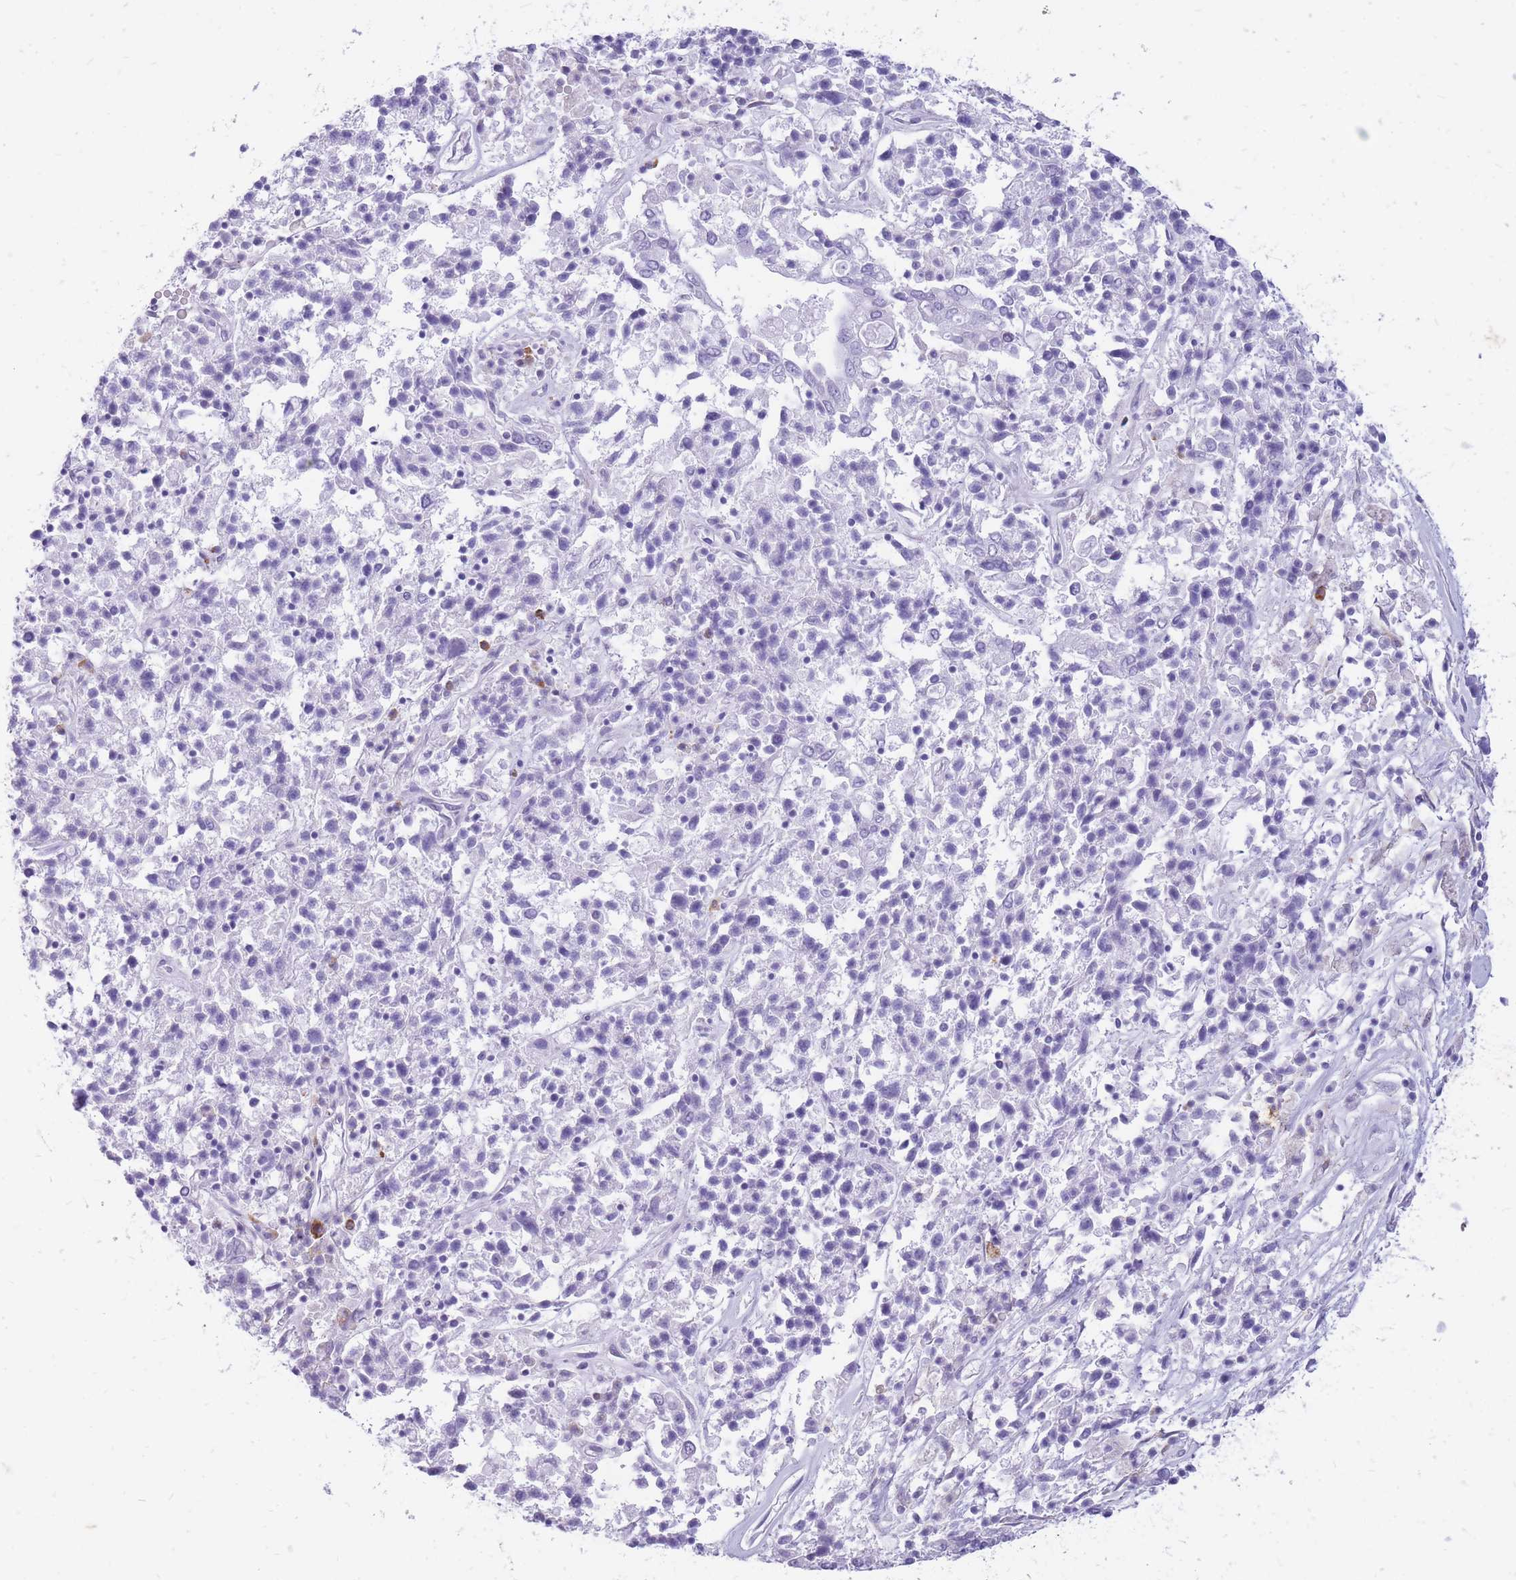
{"staining": {"intensity": "negative", "quantity": "none", "location": "none"}, "tissue": "ovarian cancer", "cell_type": "Tumor cells", "image_type": "cancer", "snomed": [{"axis": "morphology", "description": "Carcinoma, endometroid"}, {"axis": "topography", "description": "Ovary"}], "caption": "Immunohistochemical staining of human endometroid carcinoma (ovarian) shows no significant expression in tumor cells. (DAB (3,3'-diaminobenzidine) IHC visualized using brightfield microscopy, high magnification).", "gene": "ZFP37", "patient": {"sex": "female", "age": 62}}